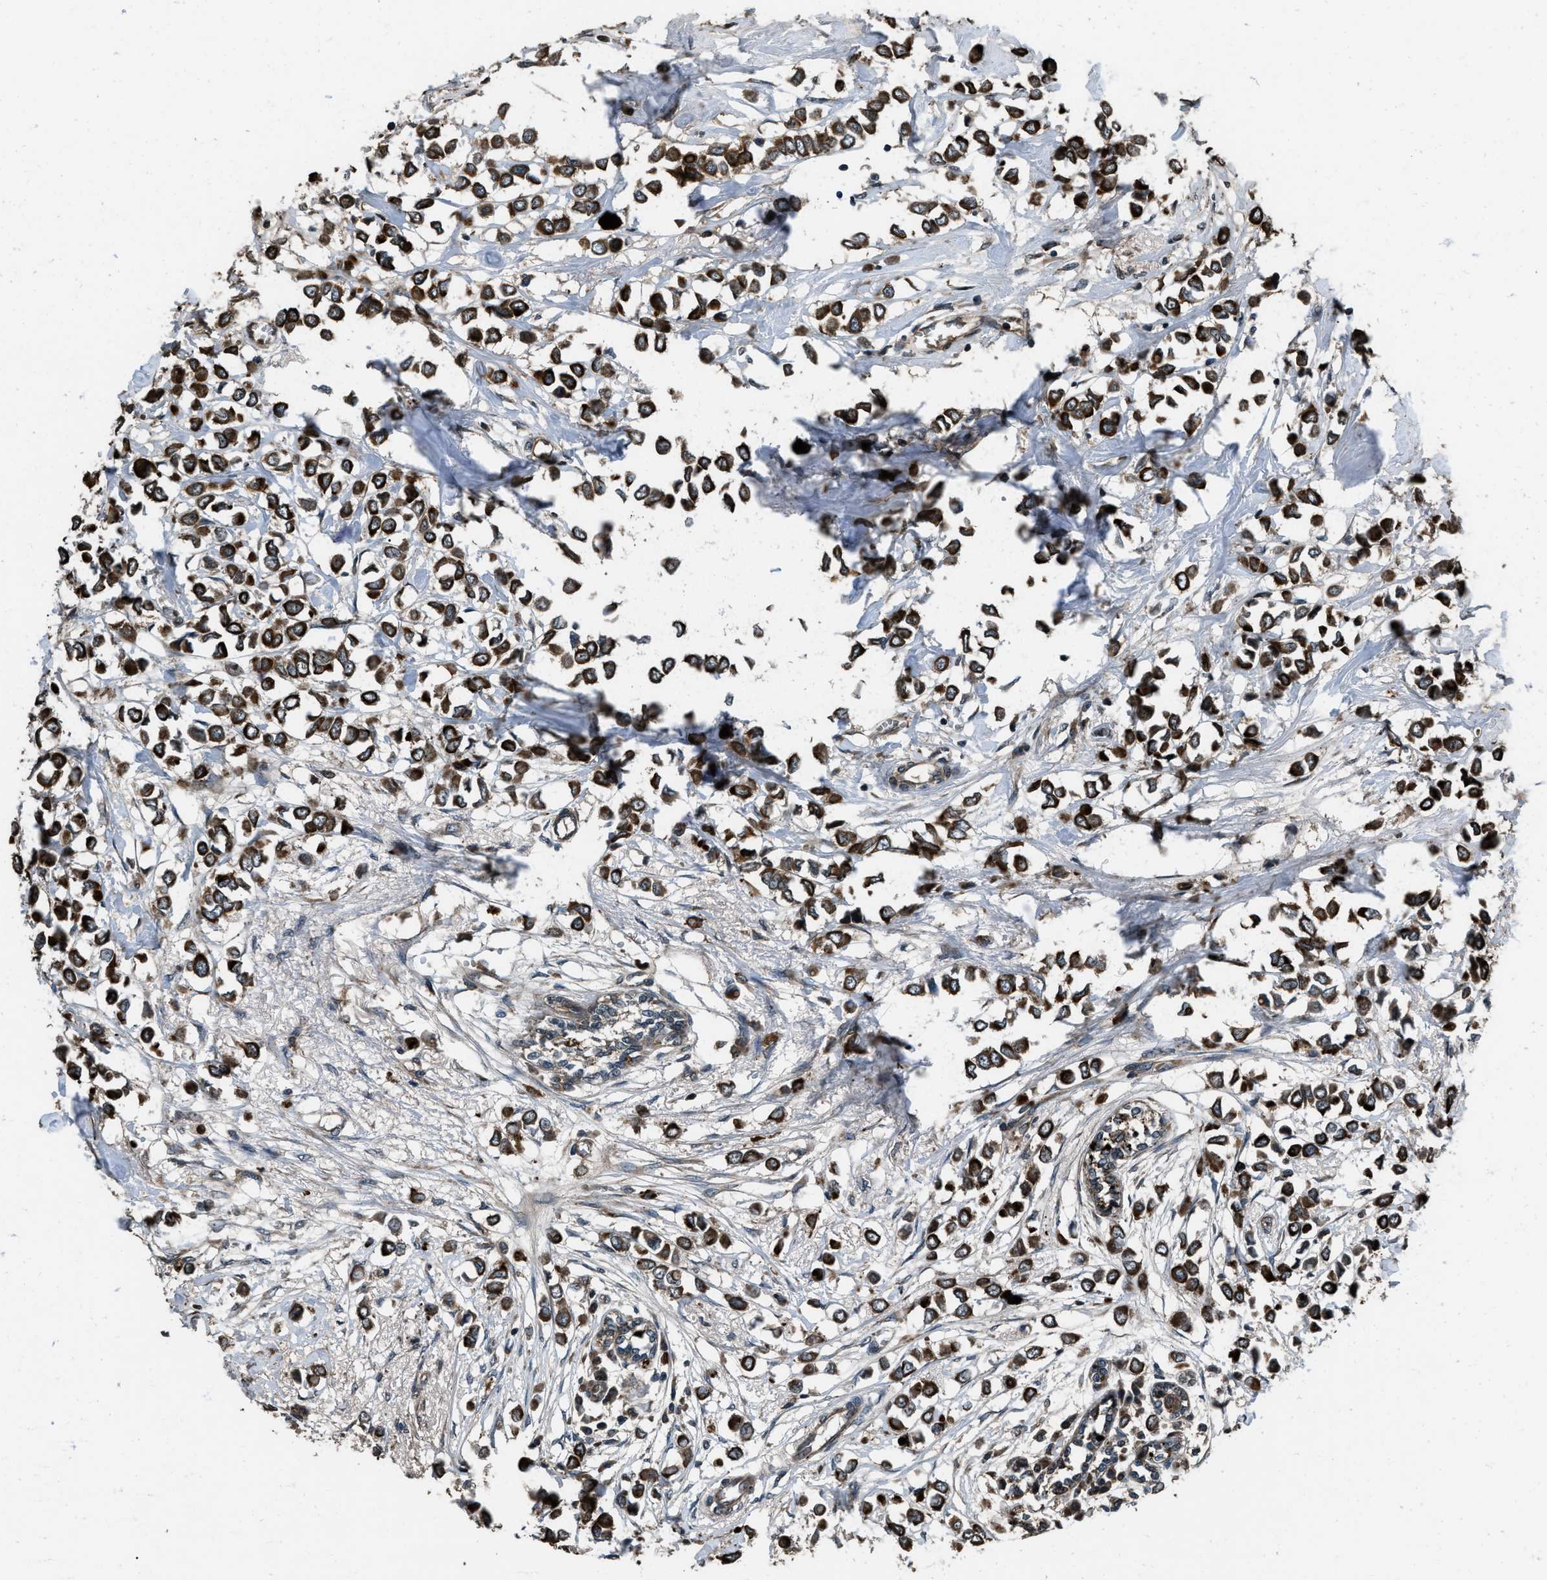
{"staining": {"intensity": "strong", "quantity": ">75%", "location": "cytoplasmic/membranous"}, "tissue": "breast cancer", "cell_type": "Tumor cells", "image_type": "cancer", "snomed": [{"axis": "morphology", "description": "Lobular carcinoma"}, {"axis": "topography", "description": "Breast"}], "caption": "The immunohistochemical stain shows strong cytoplasmic/membranous expression in tumor cells of breast lobular carcinoma tissue. Nuclei are stained in blue.", "gene": "IRAK4", "patient": {"sex": "female", "age": 51}}